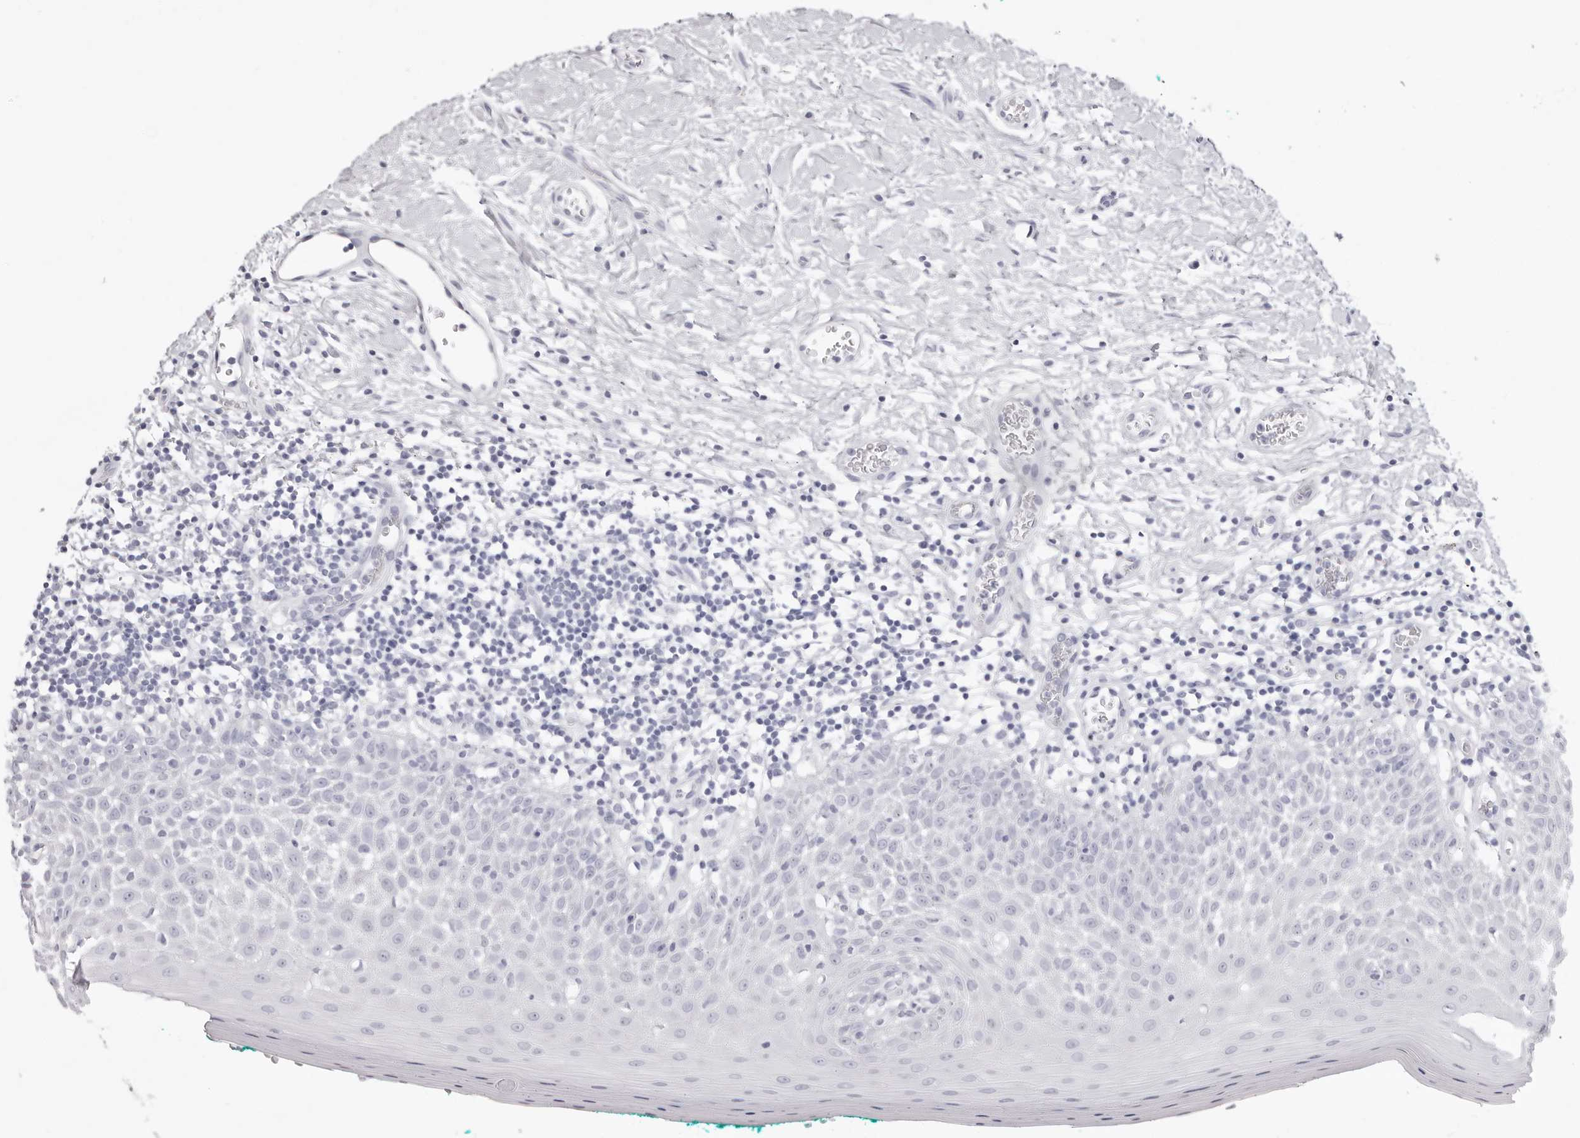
{"staining": {"intensity": "negative", "quantity": "none", "location": "none"}, "tissue": "oral mucosa", "cell_type": "Squamous epithelial cells", "image_type": "normal", "snomed": [{"axis": "morphology", "description": "Normal tissue, NOS"}, {"axis": "topography", "description": "Skeletal muscle"}, {"axis": "topography", "description": "Oral tissue"}], "caption": "High magnification brightfield microscopy of normal oral mucosa stained with DAB (brown) and counterstained with hematoxylin (blue): squamous epithelial cells show no significant staining.", "gene": "GPR84", "patient": {"sex": "male", "age": 58}}